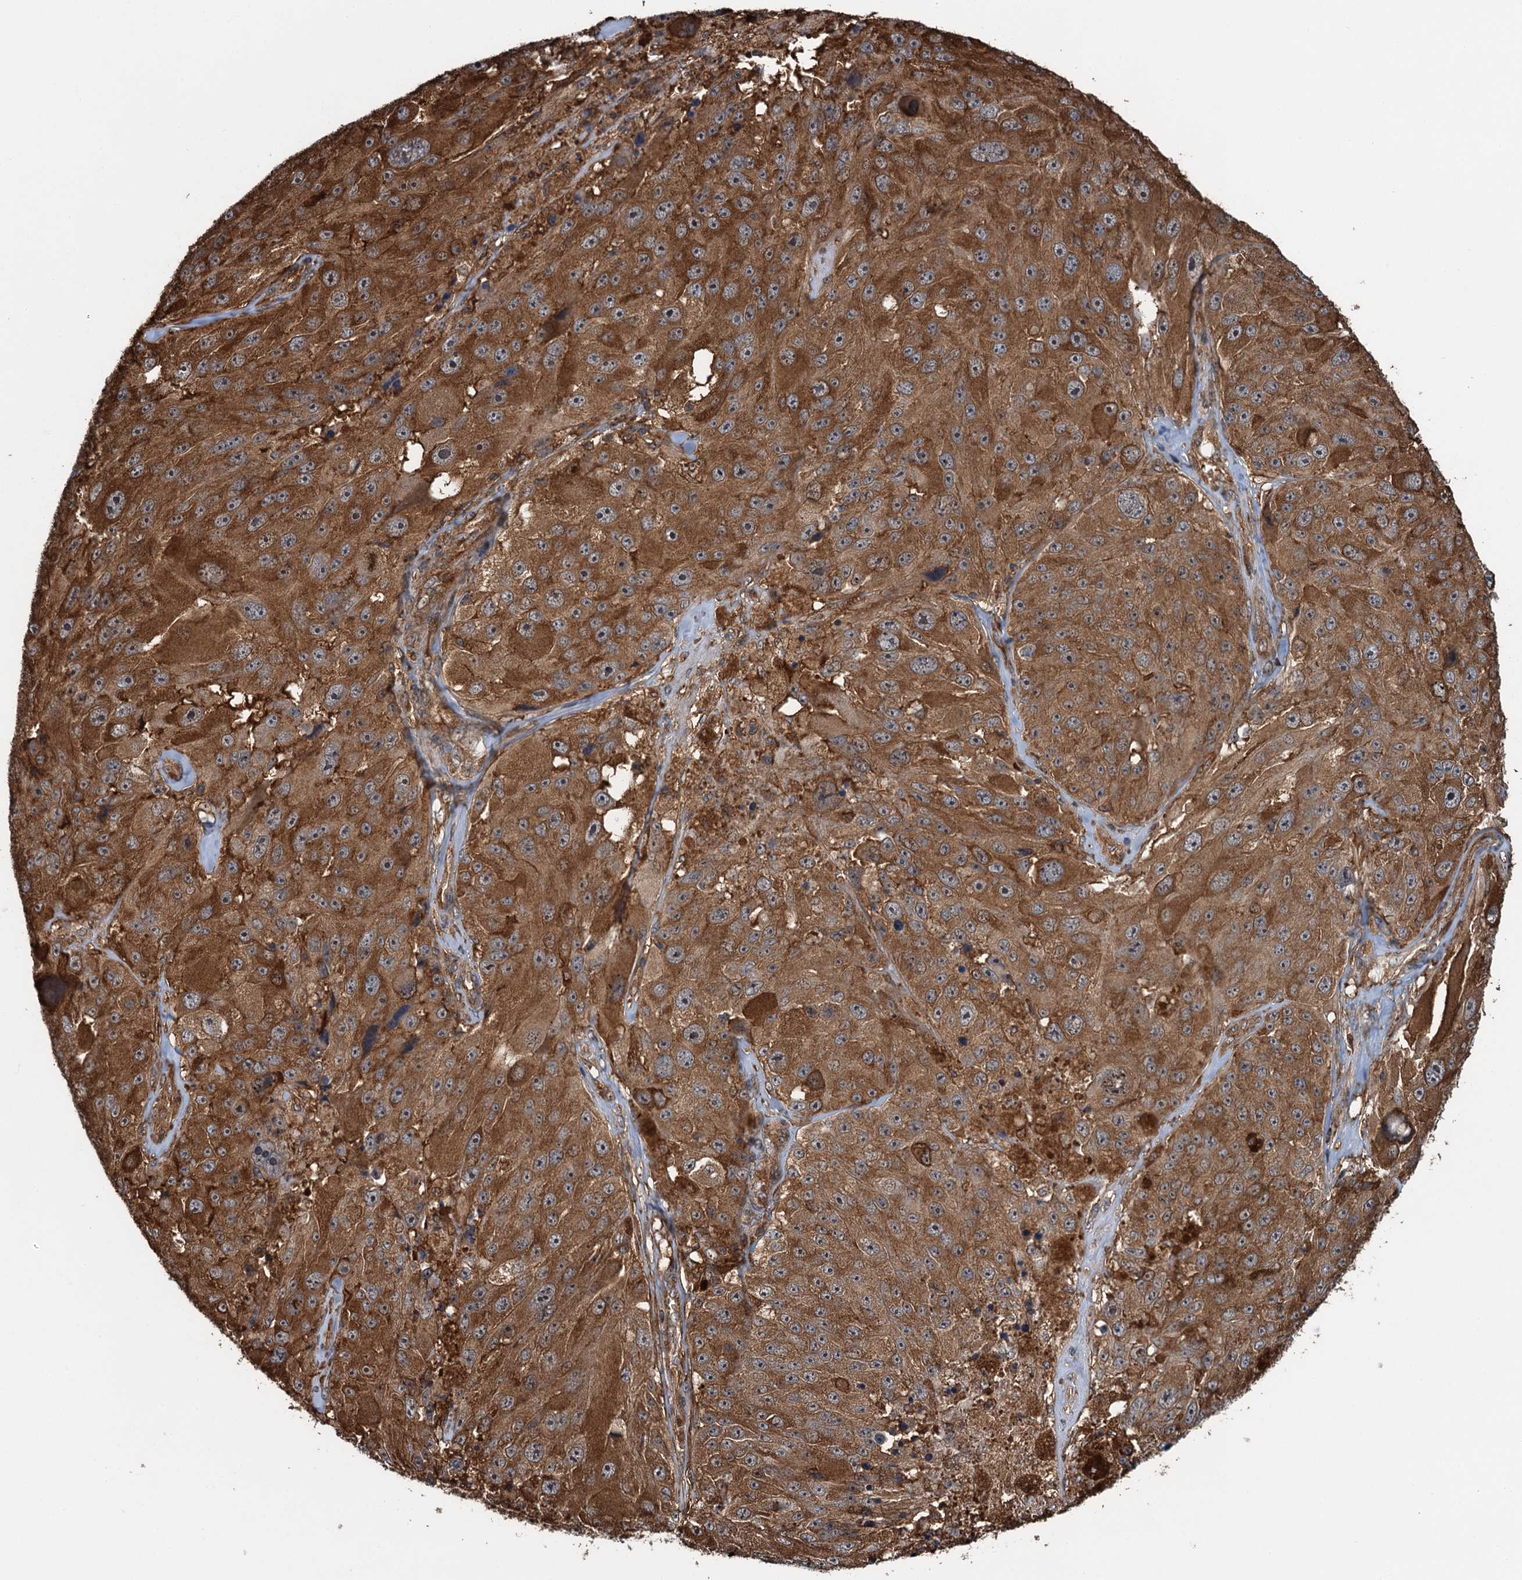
{"staining": {"intensity": "strong", "quantity": ">75%", "location": "cytoplasmic/membranous"}, "tissue": "melanoma", "cell_type": "Tumor cells", "image_type": "cancer", "snomed": [{"axis": "morphology", "description": "Malignant melanoma, Metastatic site"}, {"axis": "topography", "description": "Lymph node"}], "caption": "Immunohistochemical staining of human melanoma displays strong cytoplasmic/membranous protein expression in approximately >75% of tumor cells.", "gene": "WHAMM", "patient": {"sex": "male", "age": 62}}